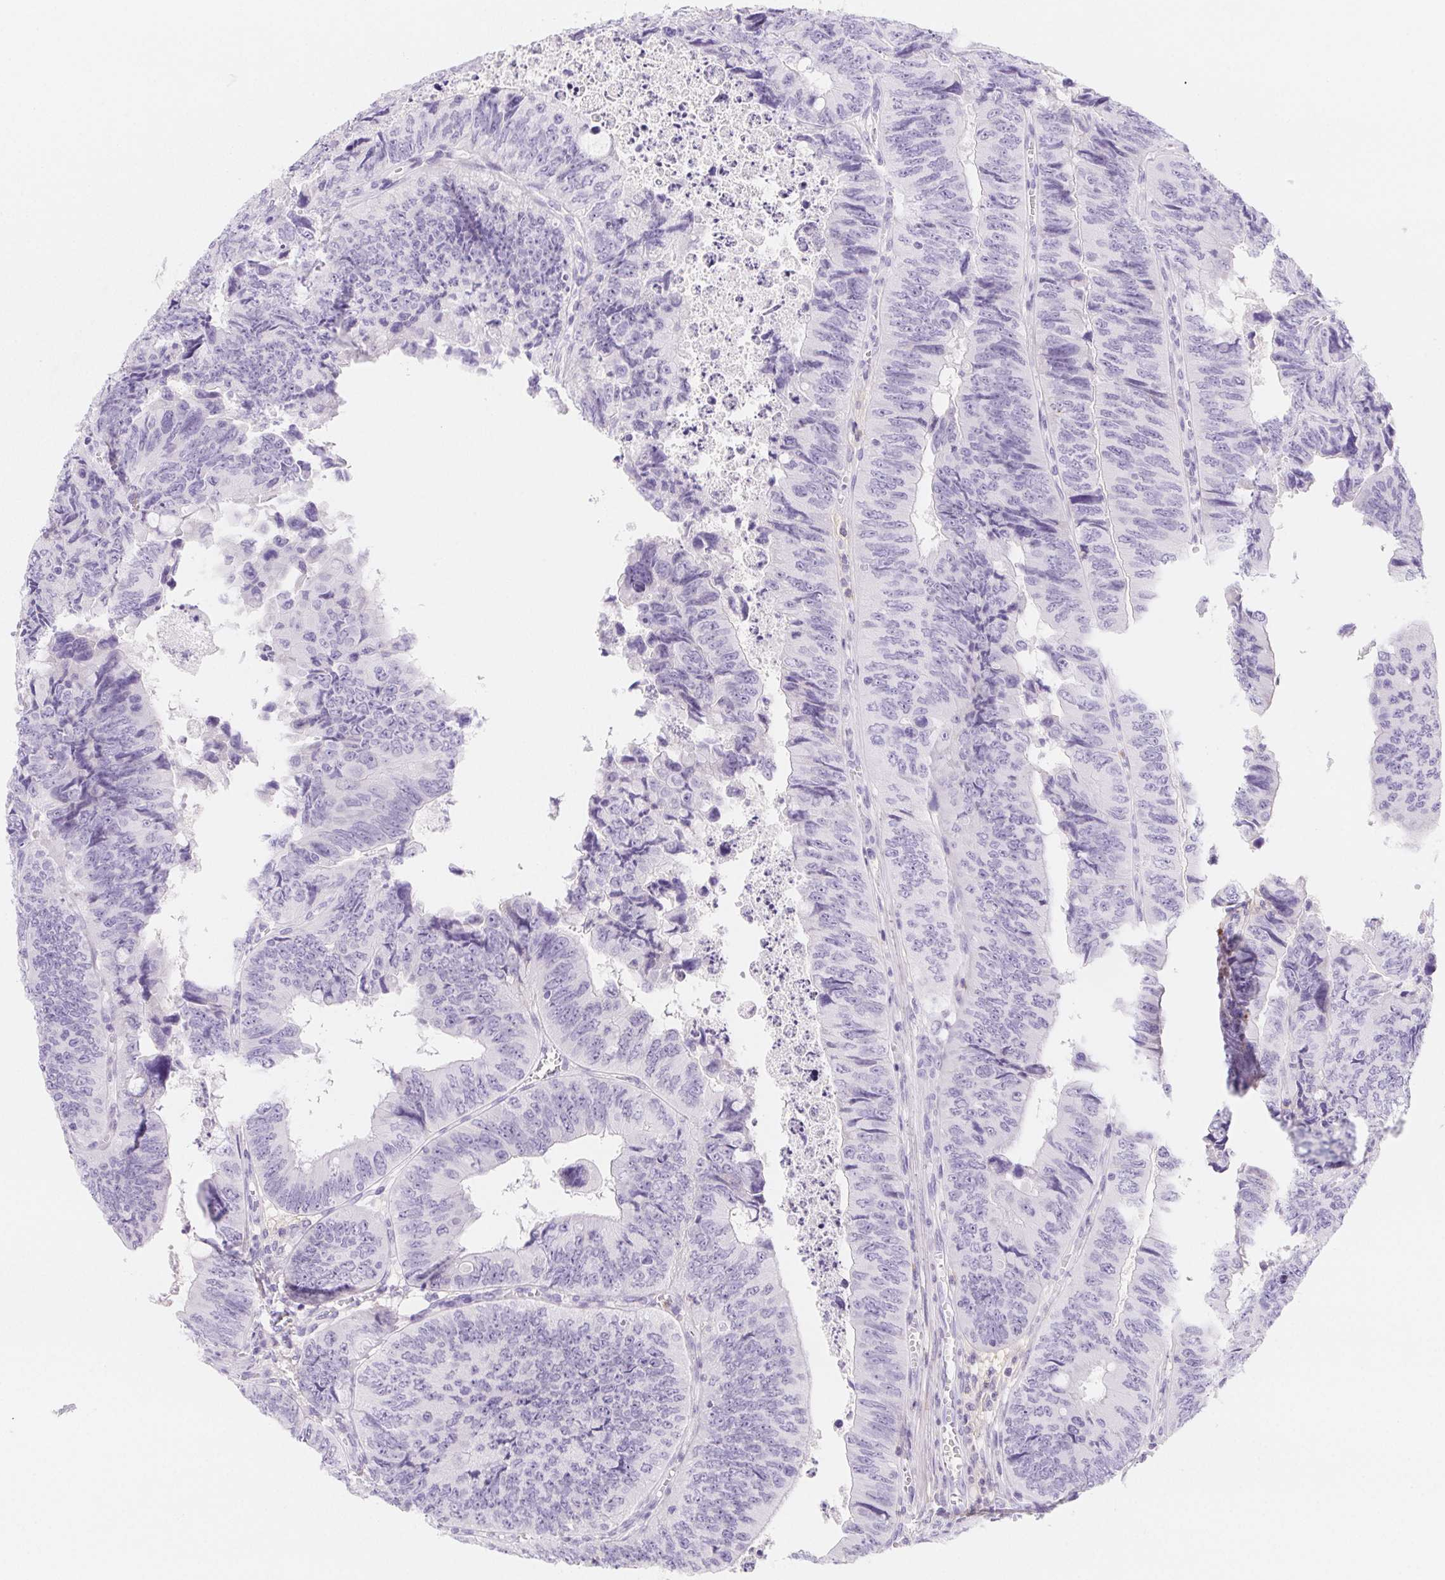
{"staining": {"intensity": "negative", "quantity": "none", "location": "none"}, "tissue": "colorectal cancer", "cell_type": "Tumor cells", "image_type": "cancer", "snomed": [{"axis": "morphology", "description": "Adenocarcinoma, NOS"}, {"axis": "topography", "description": "Colon"}], "caption": "Histopathology image shows no protein positivity in tumor cells of colorectal cancer tissue.", "gene": "ITIH2", "patient": {"sex": "female", "age": 84}}